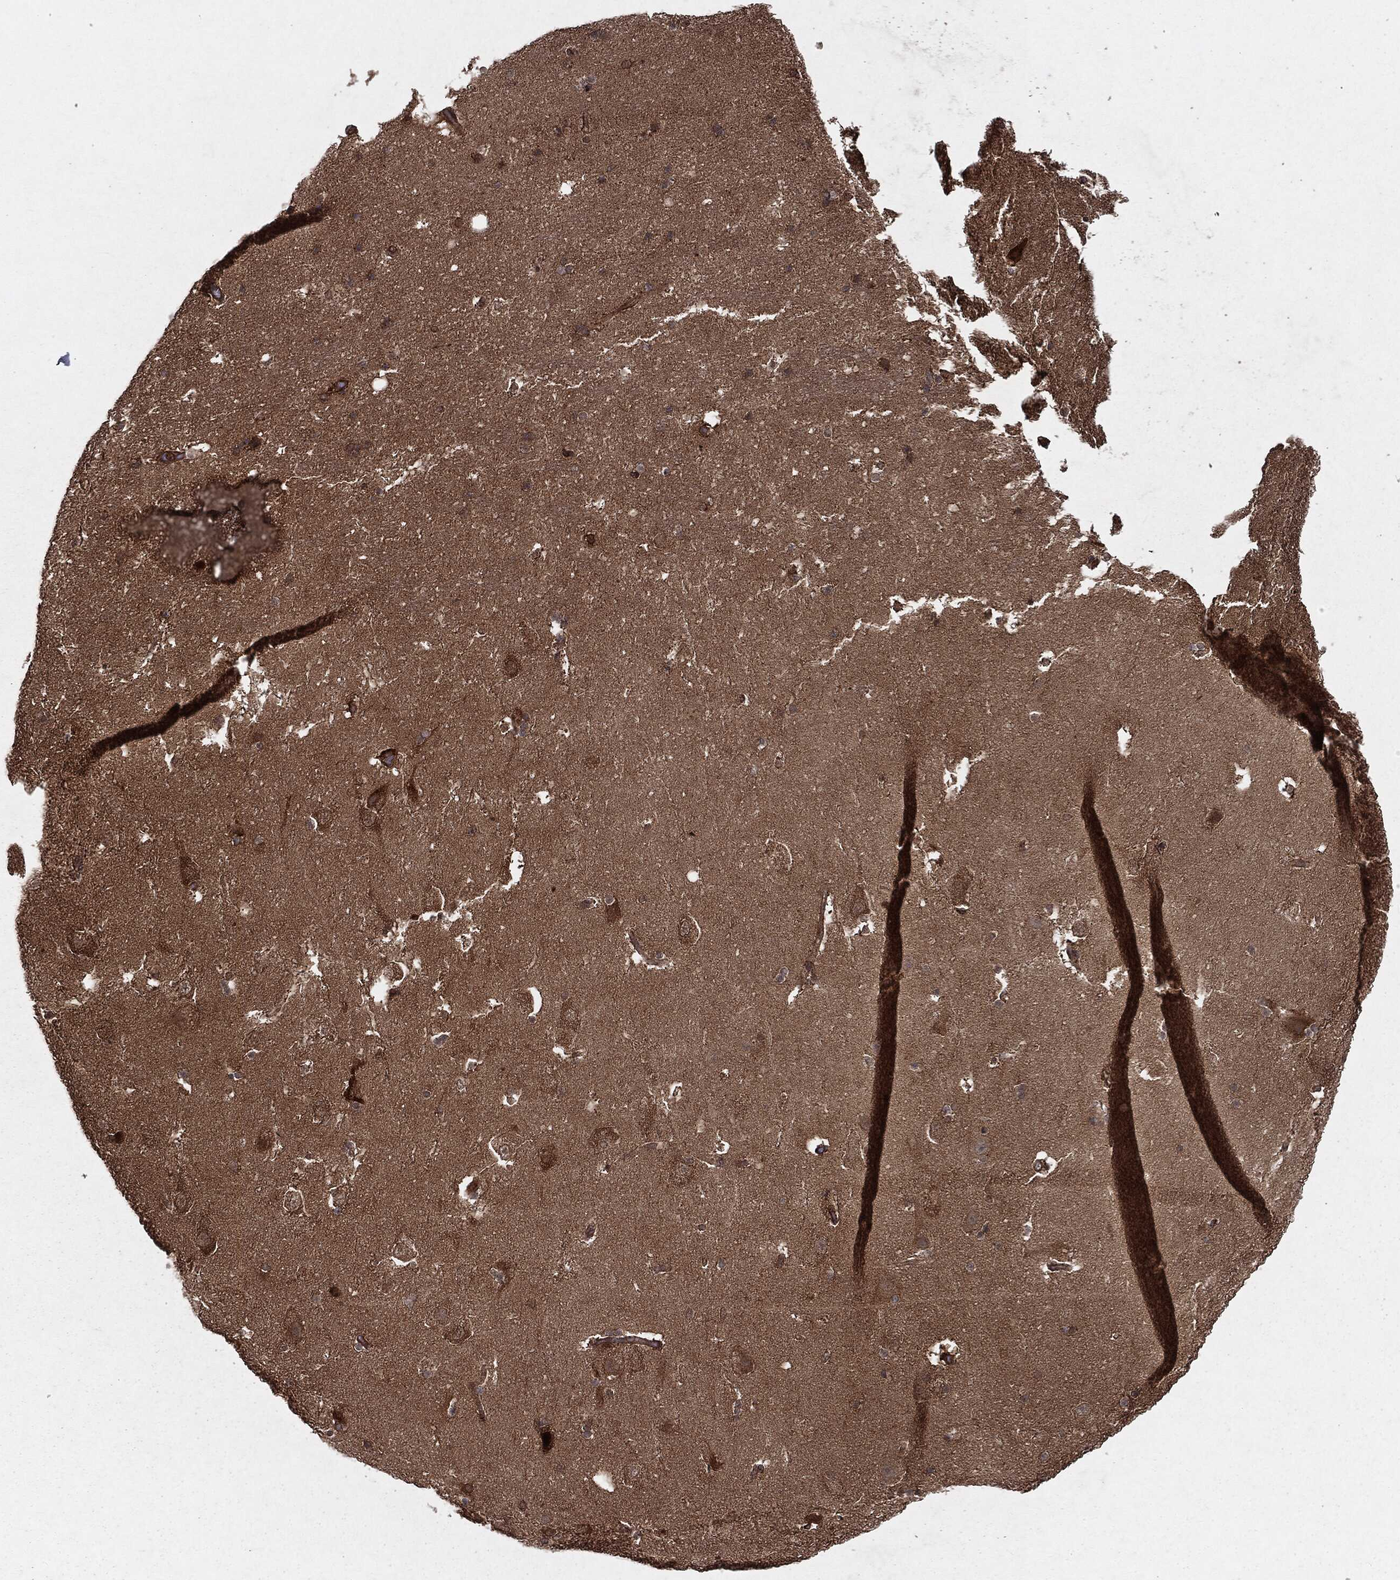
{"staining": {"intensity": "strong", "quantity": "<25%", "location": "cytoplasmic/membranous"}, "tissue": "hippocampus", "cell_type": "Glial cells", "image_type": "normal", "snomed": [{"axis": "morphology", "description": "Normal tissue, NOS"}, {"axis": "topography", "description": "Hippocampus"}], "caption": "Immunohistochemical staining of normal human hippocampus demonstrates <25% levels of strong cytoplasmic/membranous protein expression in approximately <25% of glial cells.", "gene": "RANBP9", "patient": {"sex": "male", "age": 51}}